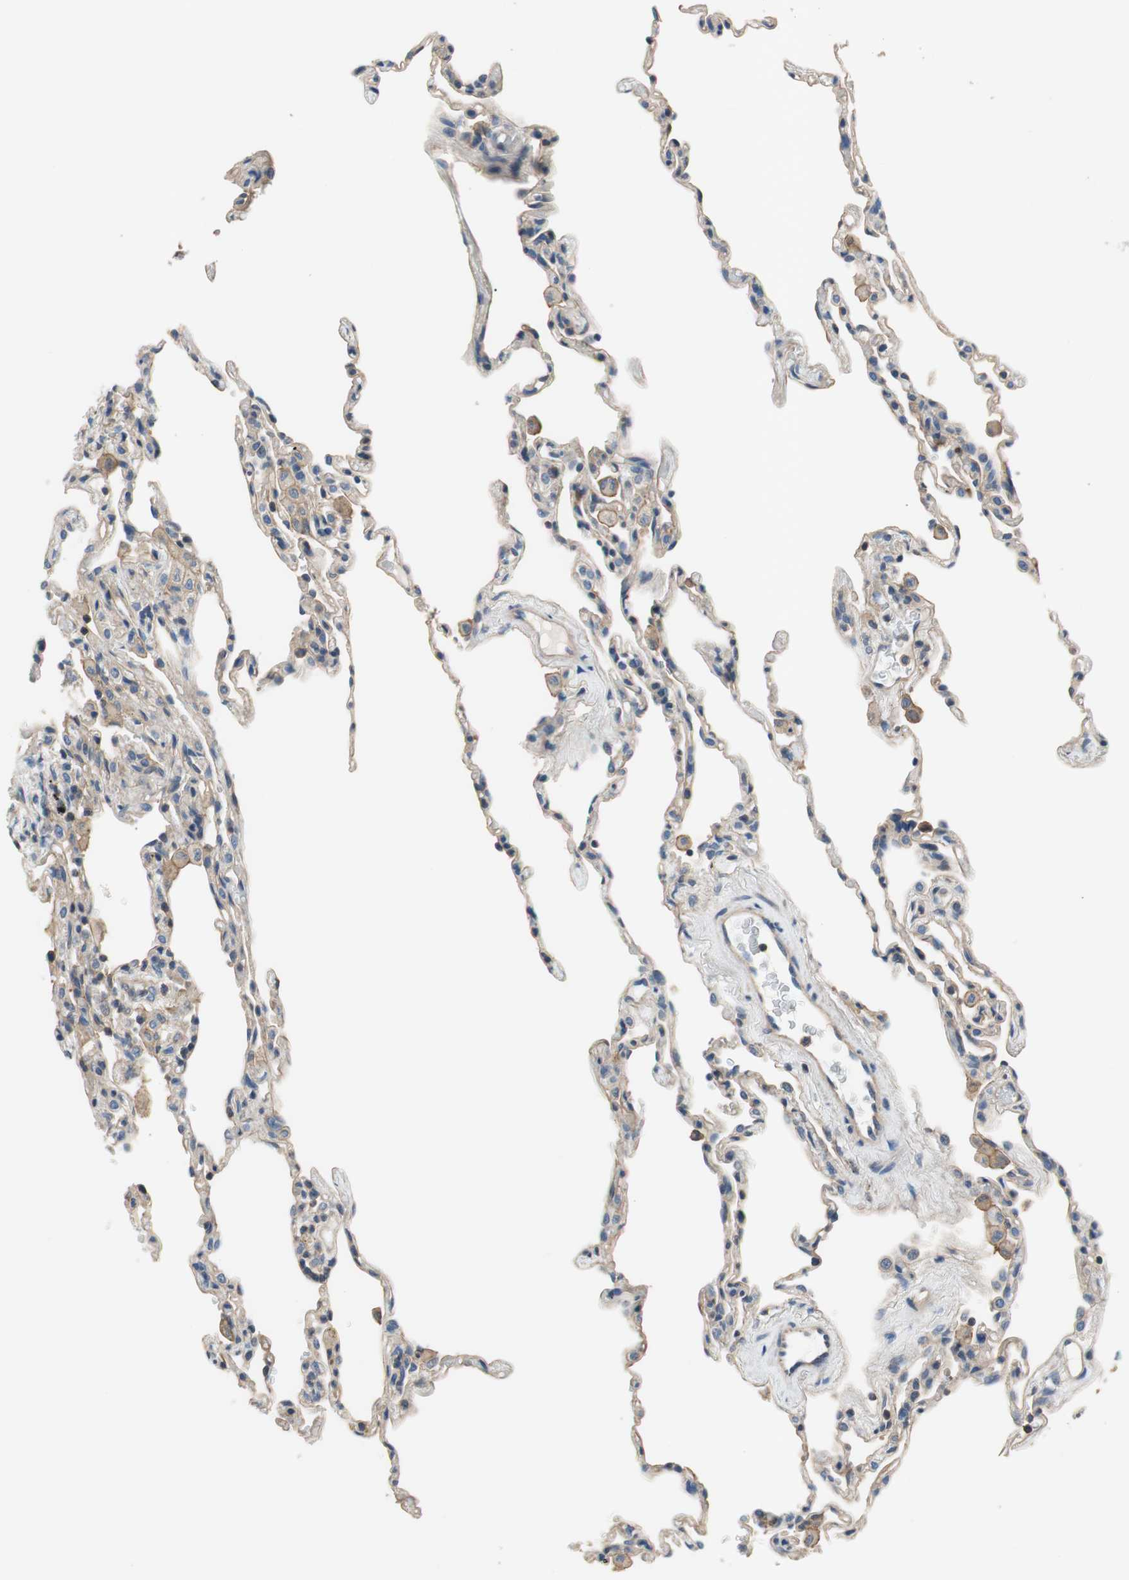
{"staining": {"intensity": "moderate", "quantity": "25%-75%", "location": "cytoplasmic/membranous"}, "tissue": "lung", "cell_type": "Alveolar cells", "image_type": "normal", "snomed": [{"axis": "morphology", "description": "Normal tissue, NOS"}, {"axis": "topography", "description": "Lung"}], "caption": "Lung stained with DAB immunohistochemistry exhibits medium levels of moderate cytoplasmic/membranous staining in approximately 25%-75% of alveolar cells.", "gene": "CALML3", "patient": {"sex": "male", "age": 59}}